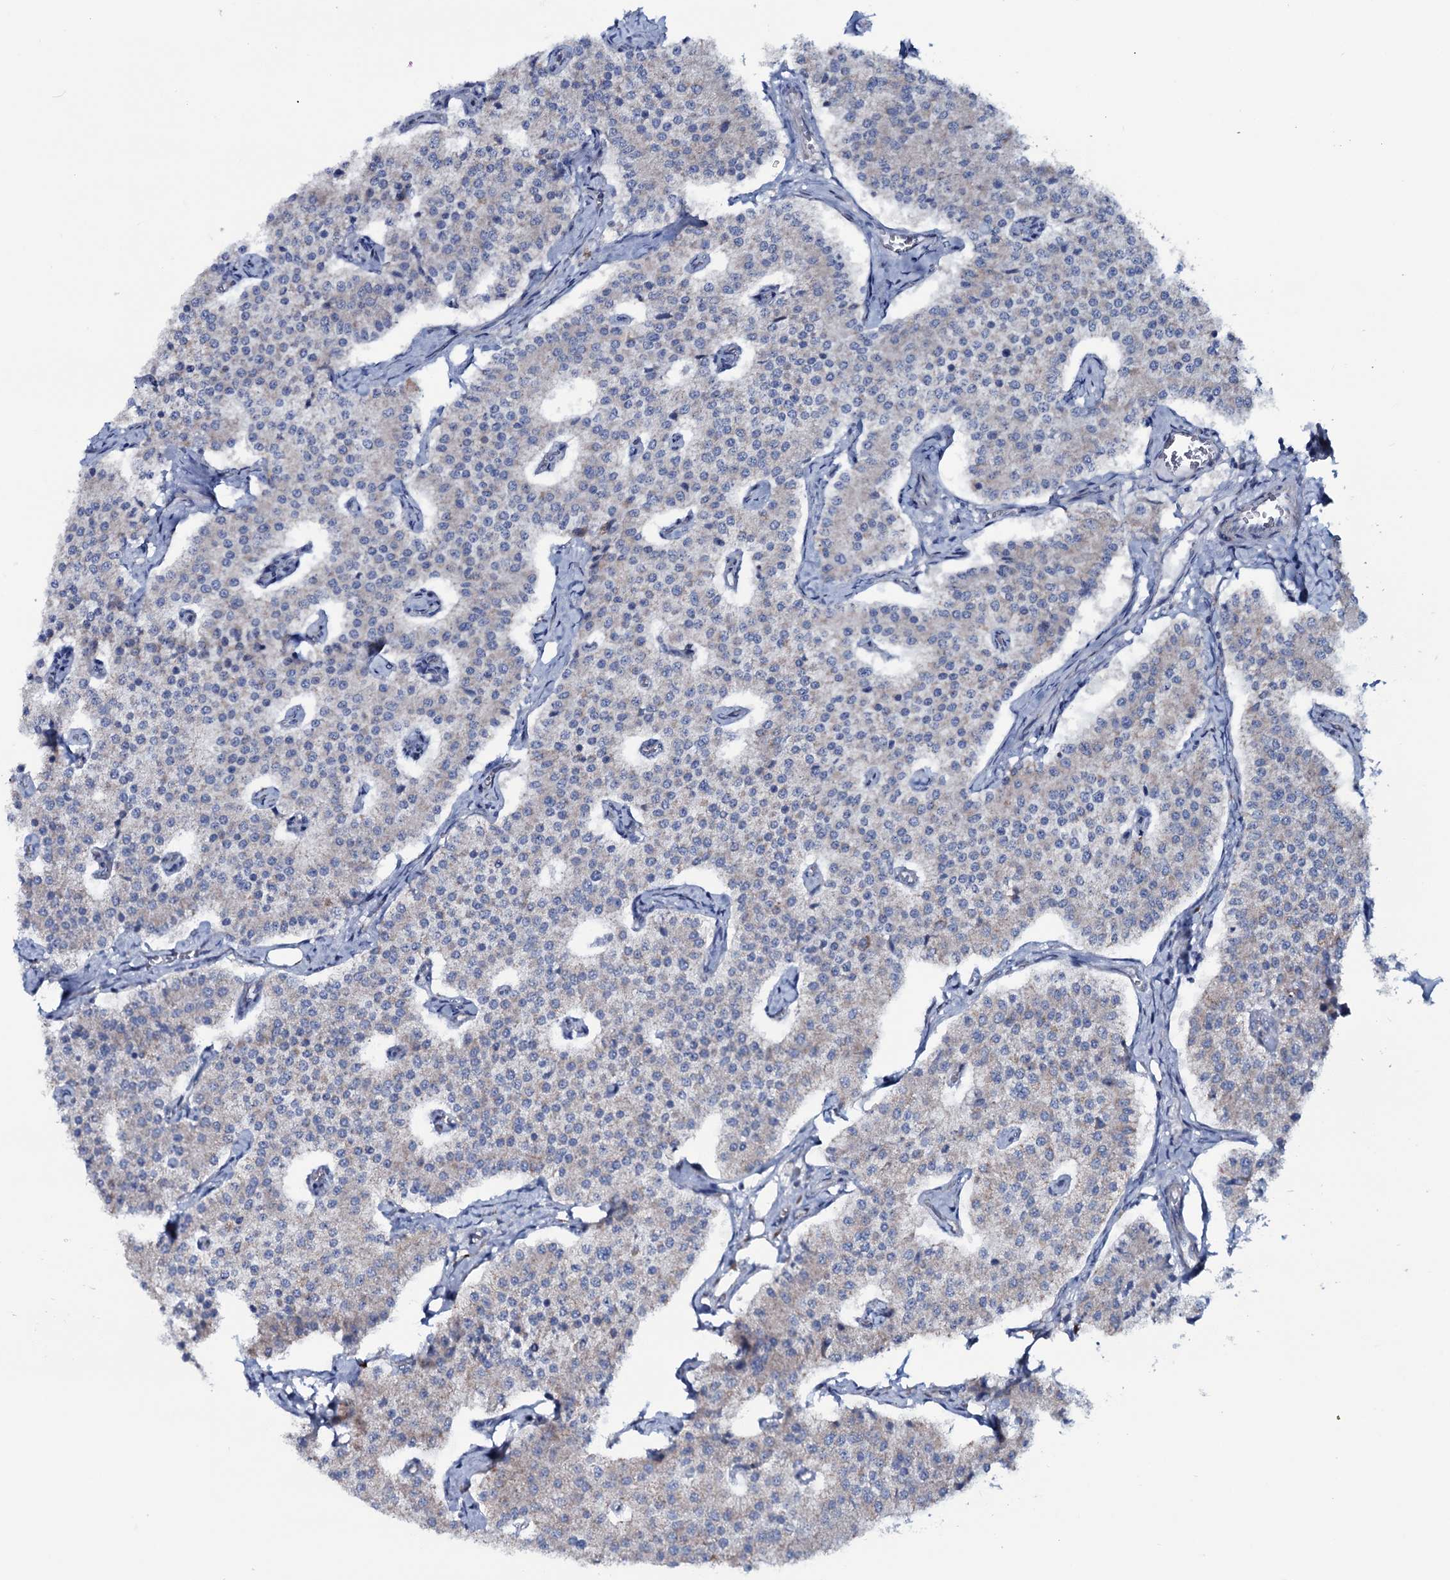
{"staining": {"intensity": "negative", "quantity": "none", "location": "none"}, "tissue": "carcinoid", "cell_type": "Tumor cells", "image_type": "cancer", "snomed": [{"axis": "morphology", "description": "Carcinoid, malignant, NOS"}, {"axis": "topography", "description": "Colon"}], "caption": "Histopathology image shows no significant protein expression in tumor cells of malignant carcinoid.", "gene": "MRPS35", "patient": {"sex": "female", "age": 52}}